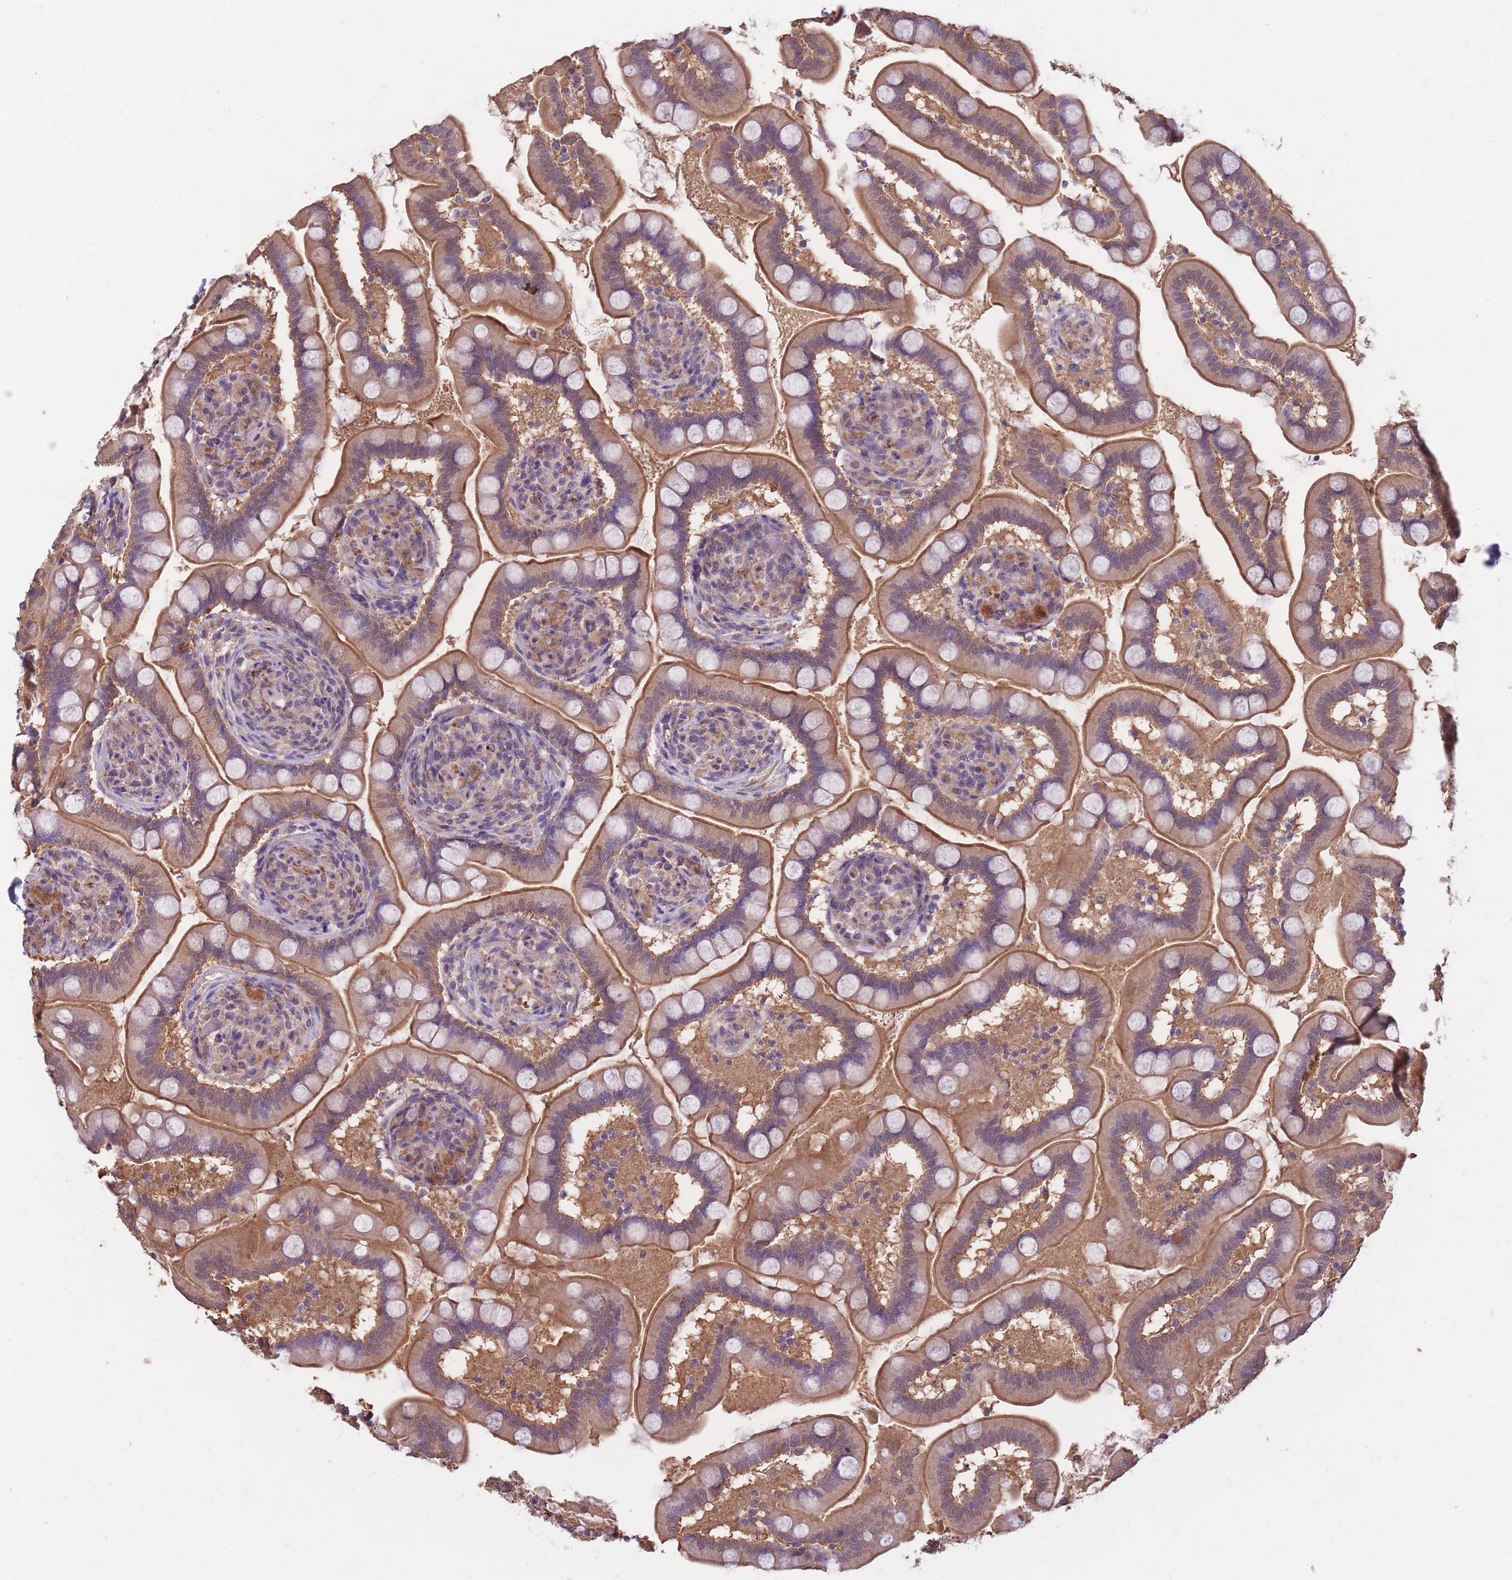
{"staining": {"intensity": "moderate", "quantity": "25%-75%", "location": "cytoplasmic/membranous"}, "tissue": "small intestine", "cell_type": "Glandular cells", "image_type": "normal", "snomed": [{"axis": "morphology", "description": "Normal tissue, NOS"}, {"axis": "topography", "description": "Small intestine"}], "caption": "An image of human small intestine stained for a protein shows moderate cytoplasmic/membranous brown staining in glandular cells.", "gene": "KIAA1755", "patient": {"sex": "female", "age": 64}}